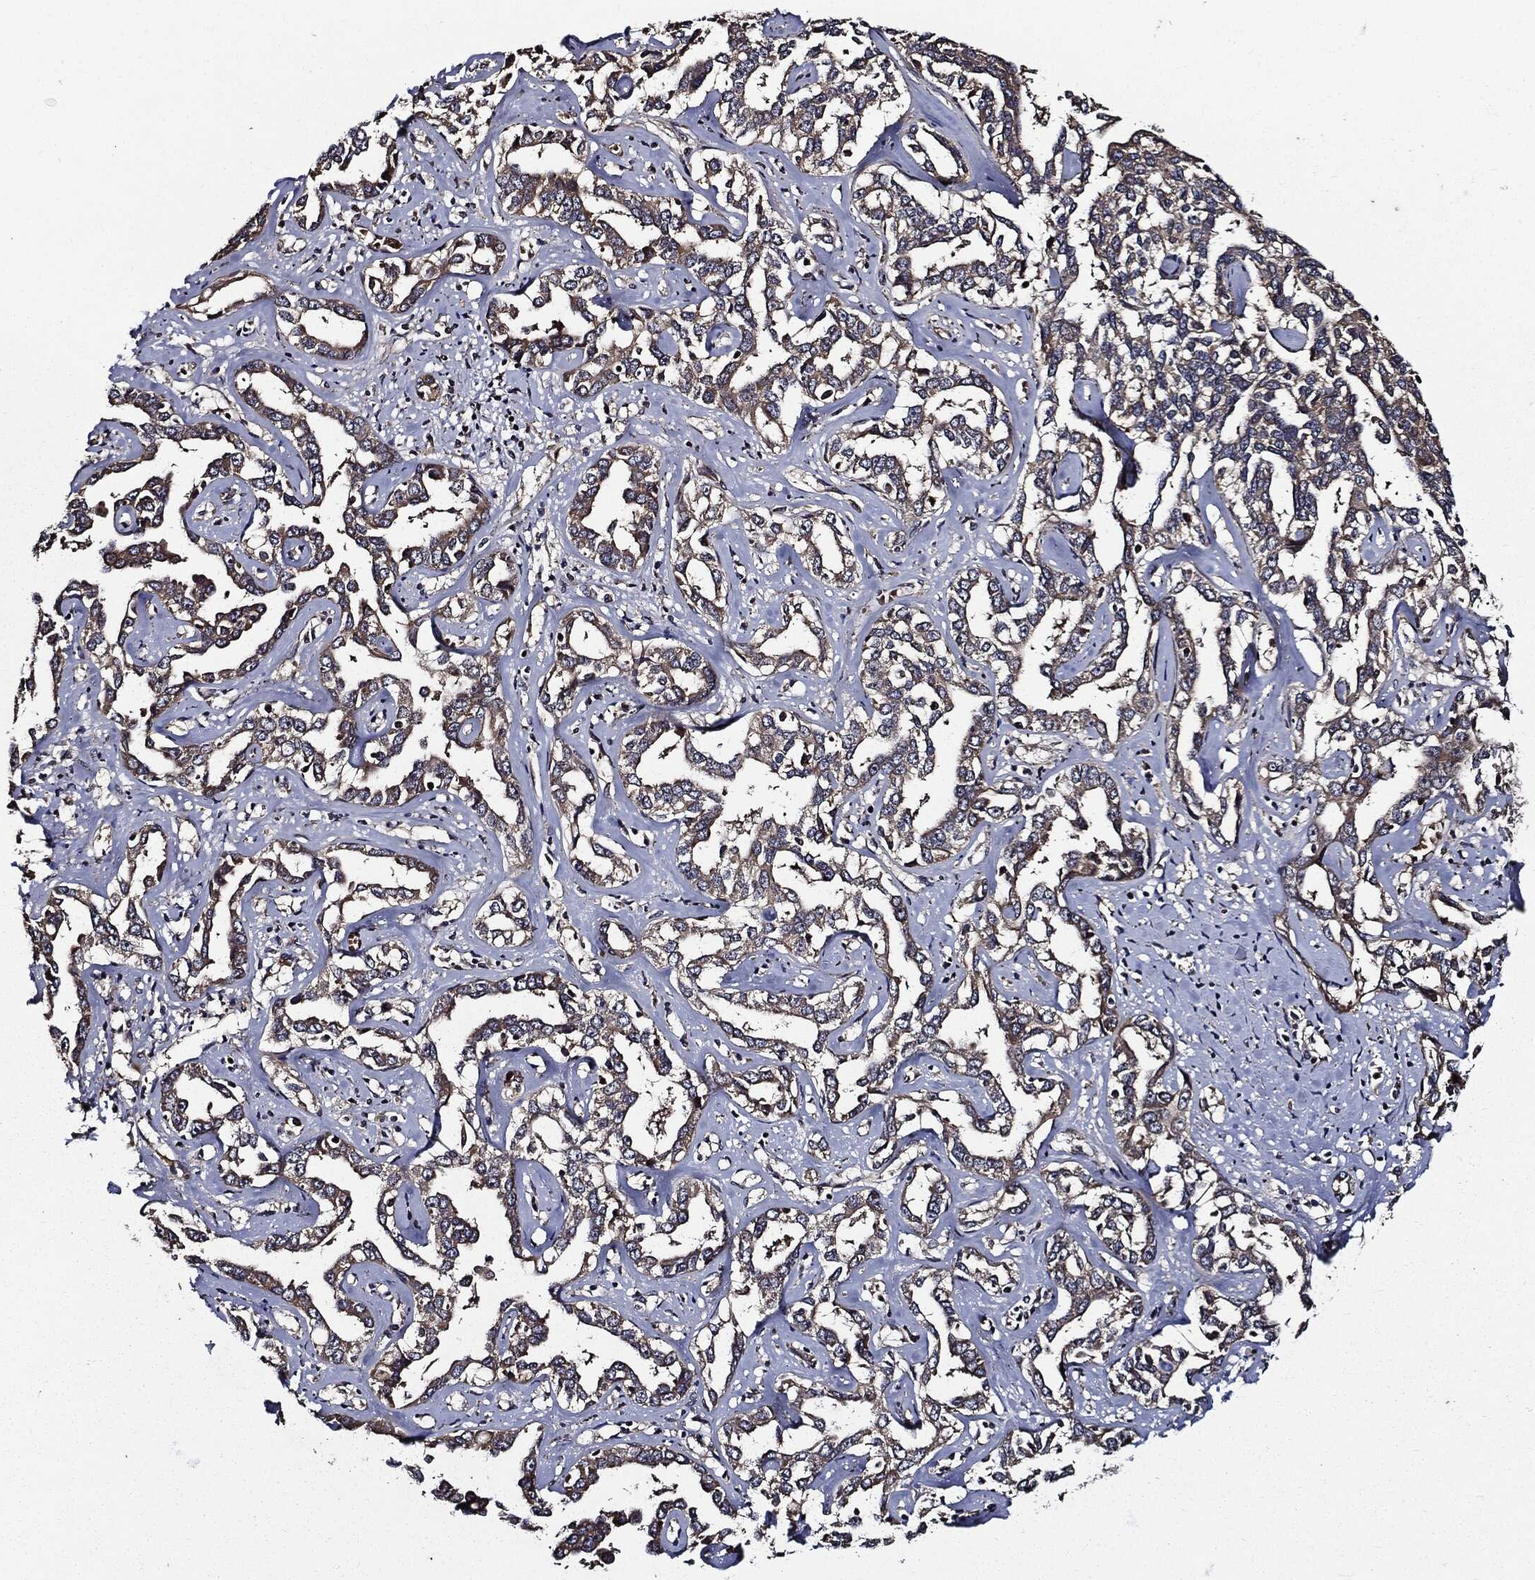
{"staining": {"intensity": "weak", "quantity": ">75%", "location": "cytoplasmic/membranous"}, "tissue": "liver cancer", "cell_type": "Tumor cells", "image_type": "cancer", "snomed": [{"axis": "morphology", "description": "Cholangiocarcinoma"}, {"axis": "topography", "description": "Liver"}], "caption": "Protein expression analysis of liver cancer reveals weak cytoplasmic/membranous staining in about >75% of tumor cells. (brown staining indicates protein expression, while blue staining denotes nuclei).", "gene": "HTT", "patient": {"sex": "male", "age": 59}}